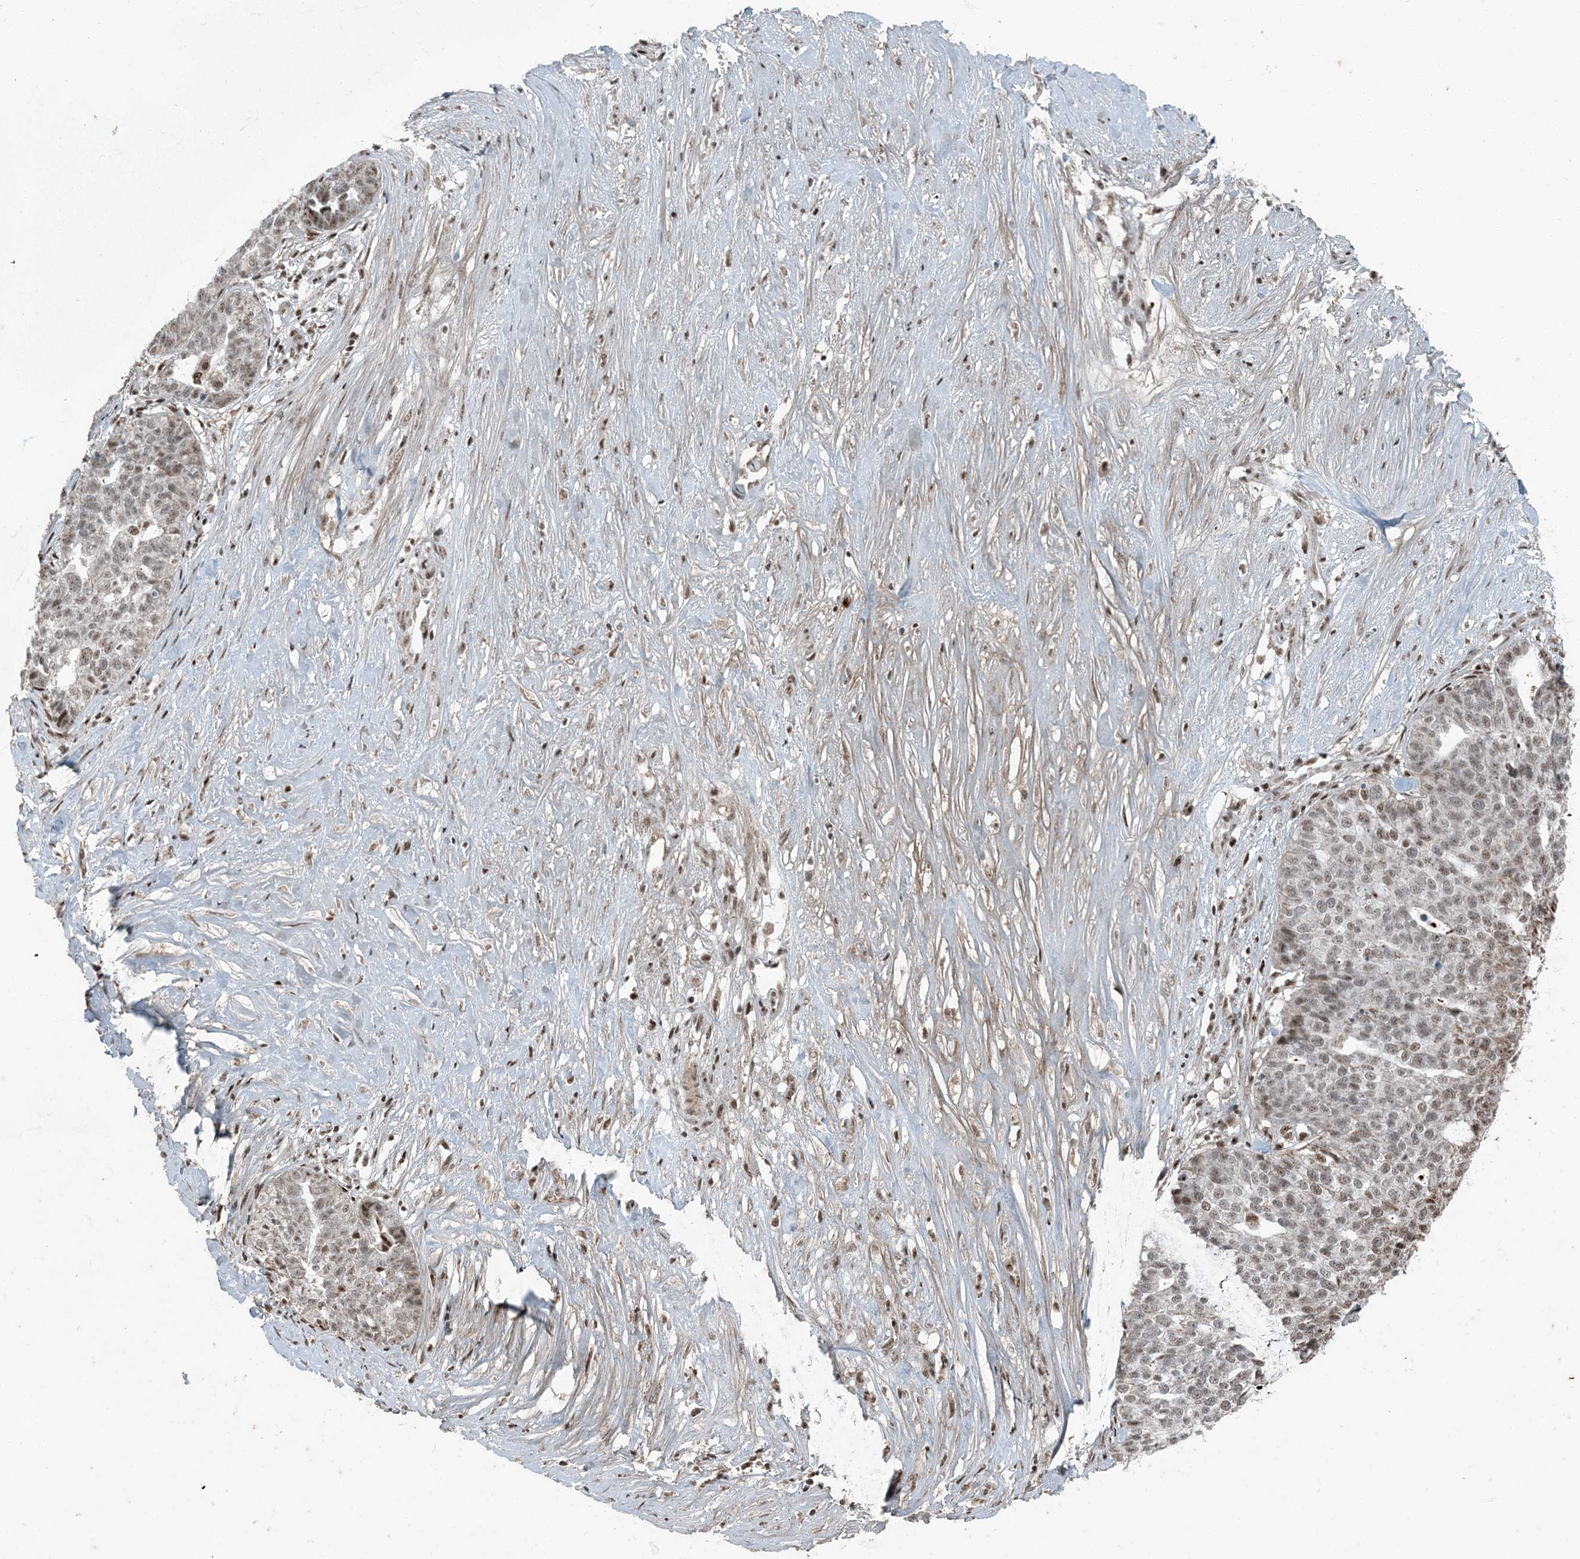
{"staining": {"intensity": "weak", "quantity": ">75%", "location": "nuclear"}, "tissue": "ovarian cancer", "cell_type": "Tumor cells", "image_type": "cancer", "snomed": [{"axis": "morphology", "description": "Cystadenocarcinoma, serous, NOS"}, {"axis": "topography", "description": "Ovary"}], "caption": "Serous cystadenocarcinoma (ovarian) stained for a protein (brown) demonstrates weak nuclear positive staining in approximately >75% of tumor cells.", "gene": "TADA2B", "patient": {"sex": "female", "age": 59}}